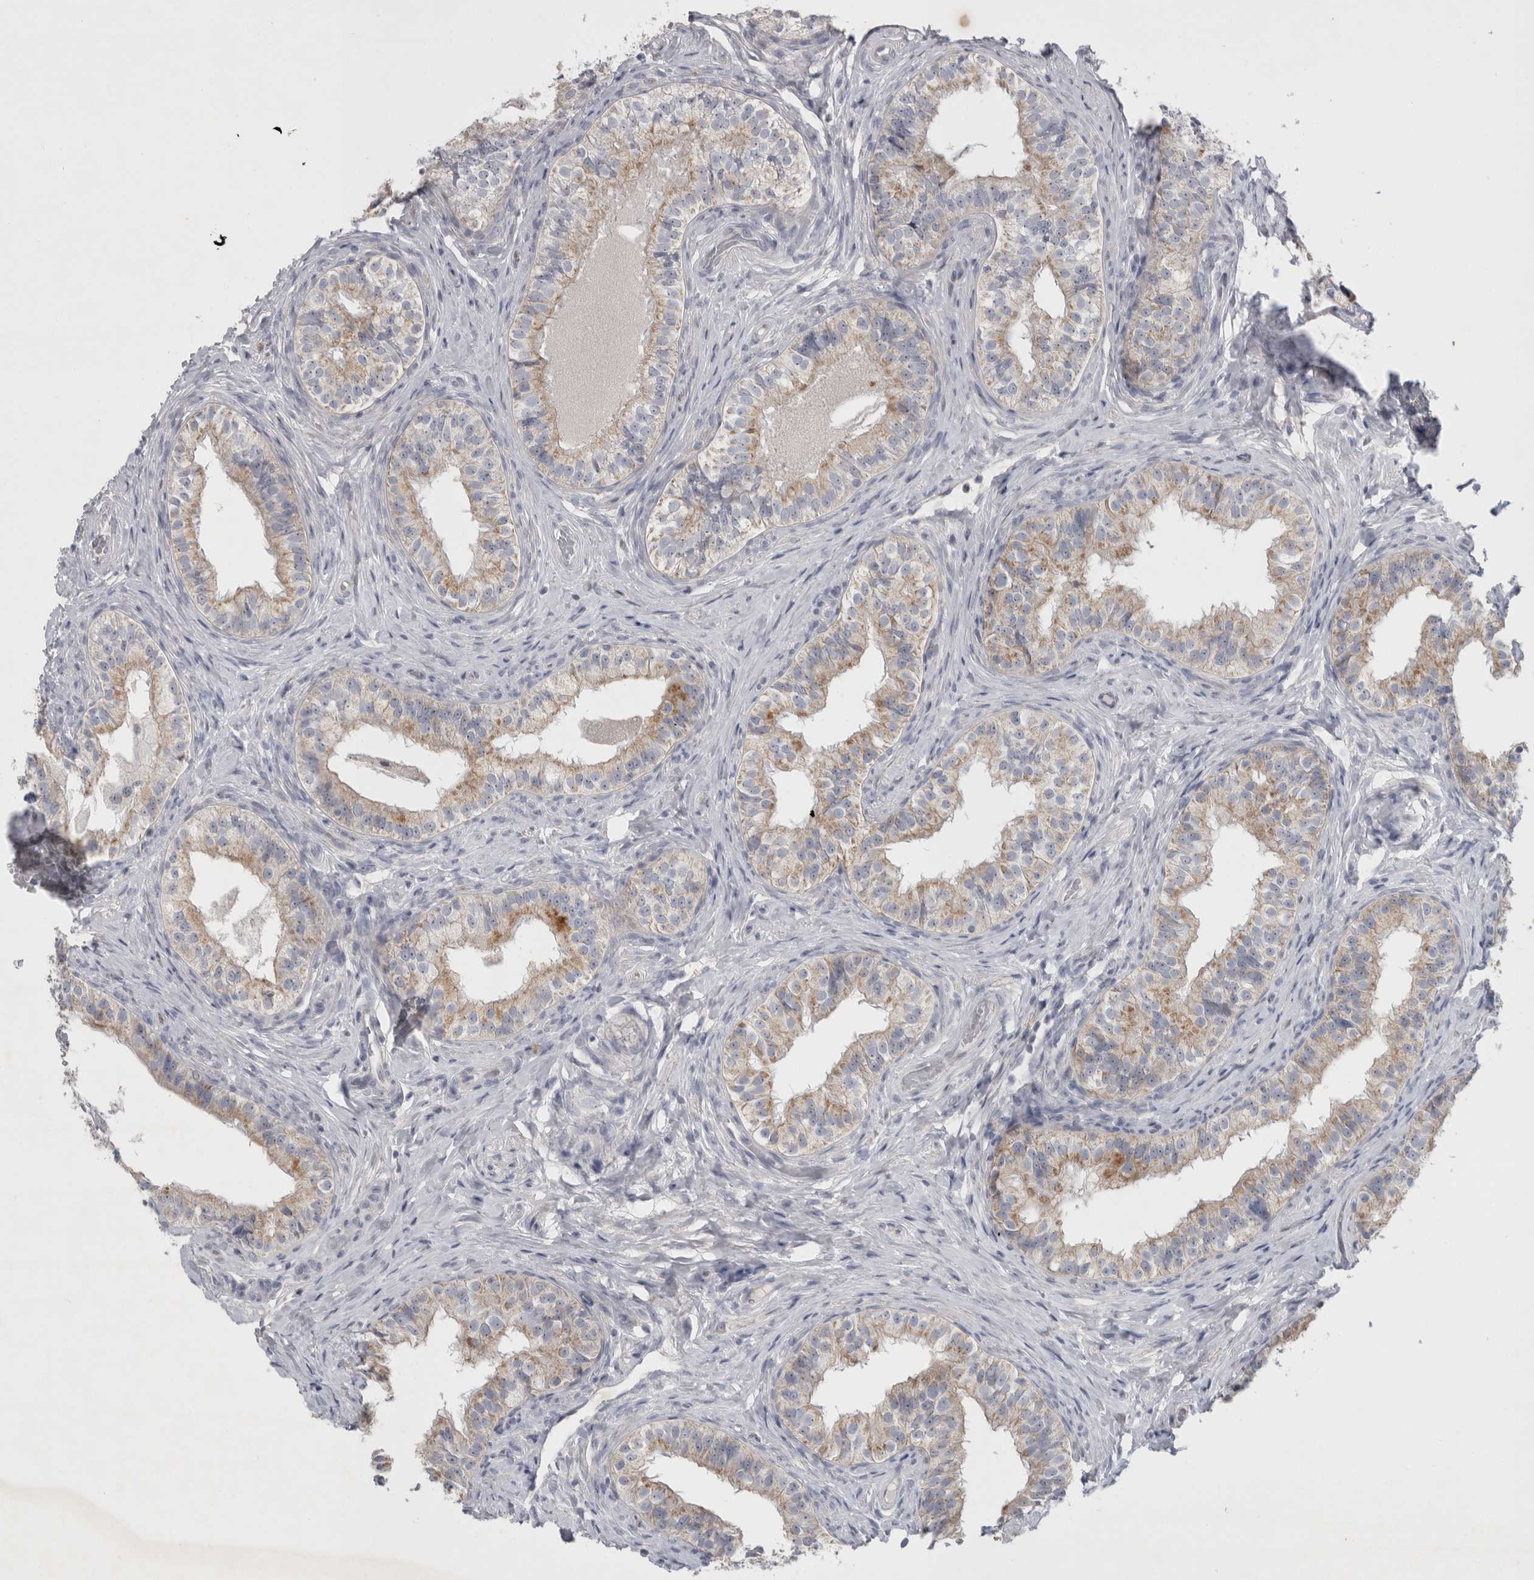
{"staining": {"intensity": "moderate", "quantity": "25%-75%", "location": "cytoplasmic/membranous"}, "tissue": "epididymis", "cell_type": "Glandular cells", "image_type": "normal", "snomed": [{"axis": "morphology", "description": "Normal tissue, NOS"}, {"axis": "topography", "description": "Epididymis"}], "caption": "Human epididymis stained with a brown dye shows moderate cytoplasmic/membranous positive positivity in about 25%-75% of glandular cells.", "gene": "FXYD7", "patient": {"sex": "male", "age": 49}}